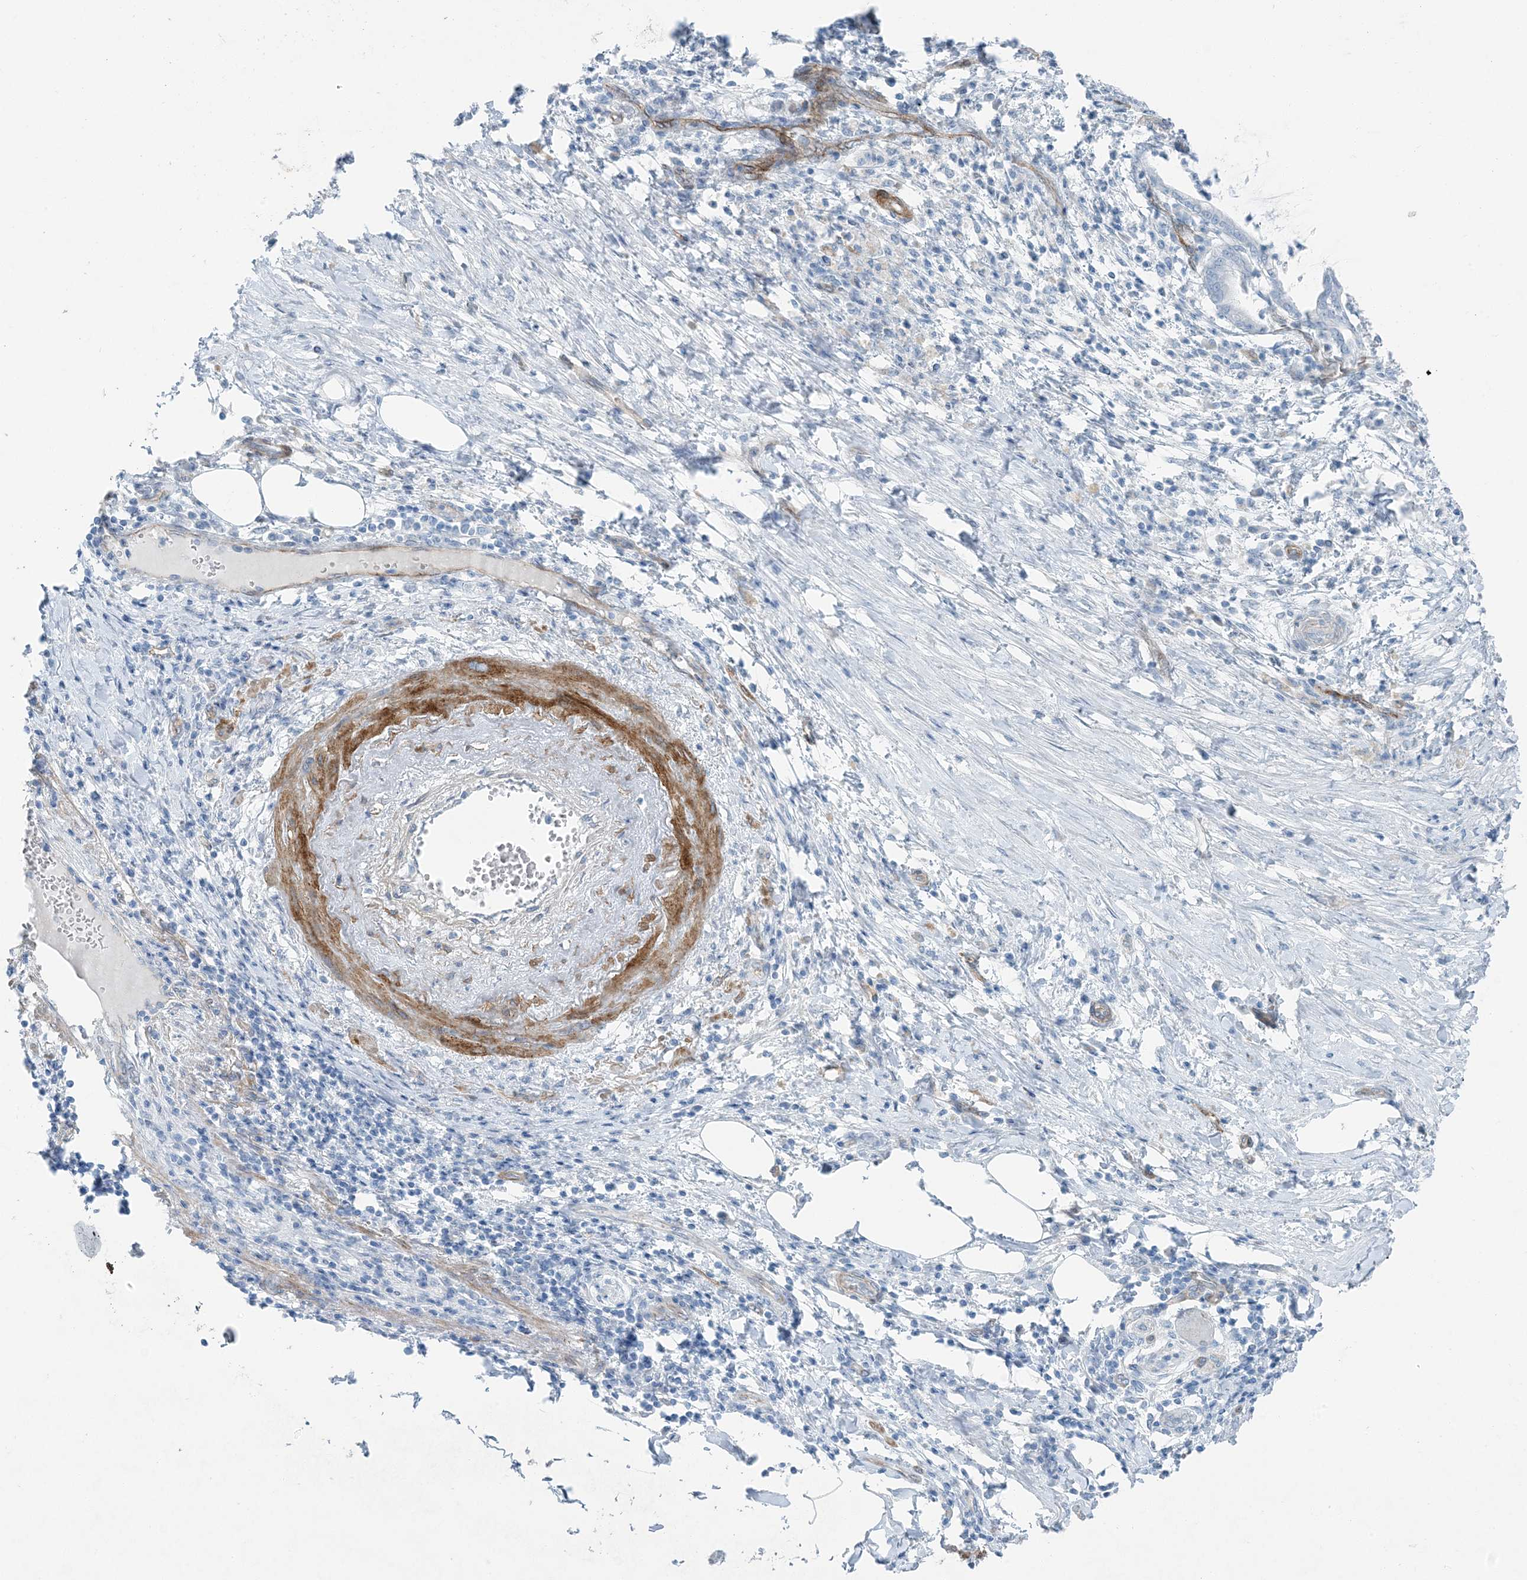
{"staining": {"intensity": "negative", "quantity": "none", "location": "none"}, "tissue": "pancreatic cancer", "cell_type": "Tumor cells", "image_type": "cancer", "snomed": [{"axis": "morphology", "description": "Adenocarcinoma, NOS"}, {"axis": "topography", "description": "Pancreas"}], "caption": "DAB (3,3'-diaminobenzidine) immunohistochemical staining of human adenocarcinoma (pancreatic) demonstrates no significant positivity in tumor cells.", "gene": "PGM5", "patient": {"sex": "female", "age": 55}}